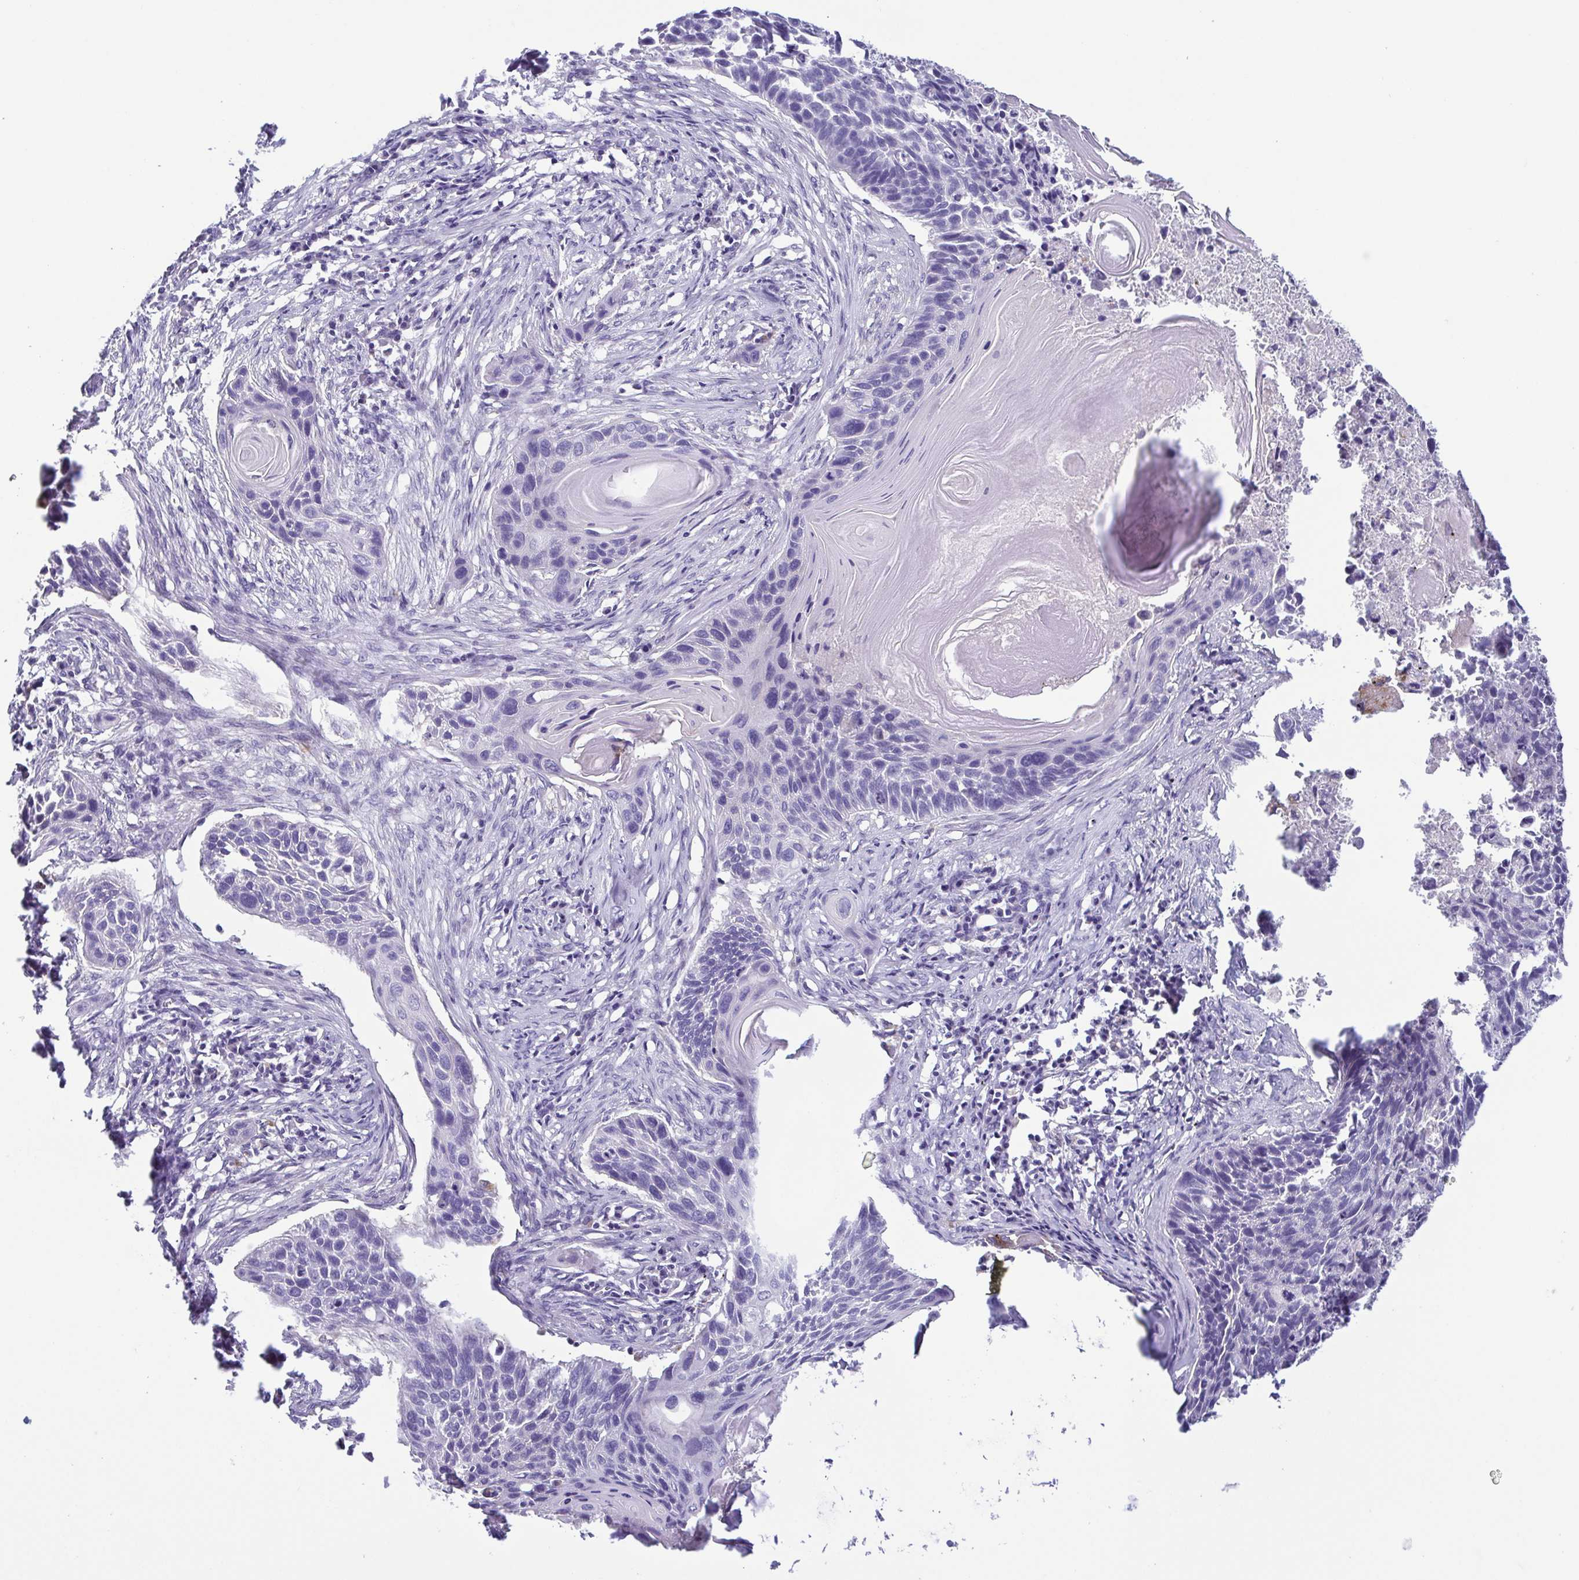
{"staining": {"intensity": "negative", "quantity": "none", "location": "none"}, "tissue": "lung cancer", "cell_type": "Tumor cells", "image_type": "cancer", "snomed": [{"axis": "morphology", "description": "Squamous cell carcinoma, NOS"}, {"axis": "topography", "description": "Lung"}], "caption": "This is a histopathology image of IHC staining of lung squamous cell carcinoma, which shows no staining in tumor cells.", "gene": "ATP6V1G2", "patient": {"sex": "male", "age": 78}}